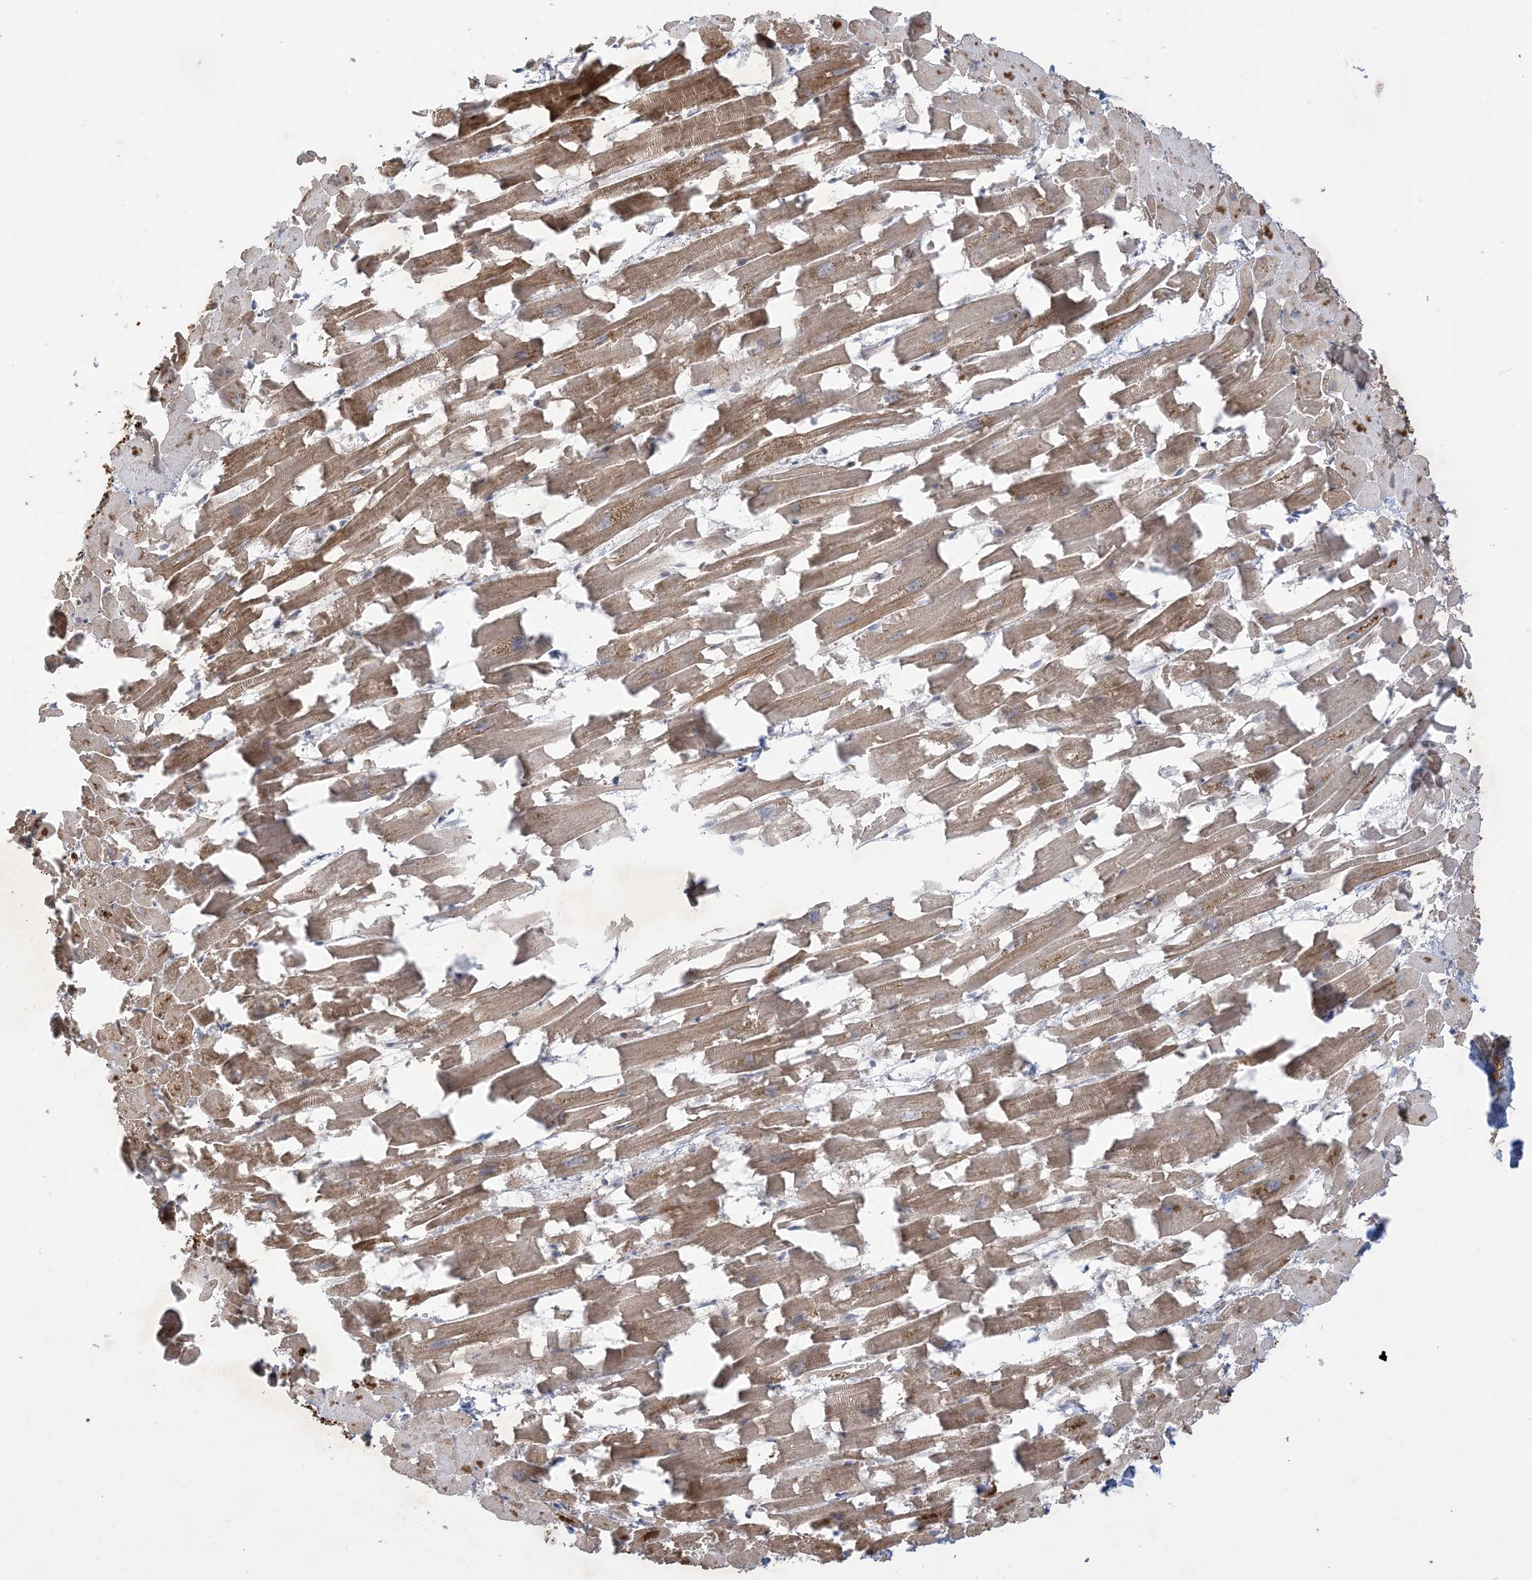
{"staining": {"intensity": "strong", "quantity": "25%-75%", "location": "cytoplasmic/membranous"}, "tissue": "heart muscle", "cell_type": "Cardiomyocytes", "image_type": "normal", "snomed": [{"axis": "morphology", "description": "Normal tissue, NOS"}, {"axis": "topography", "description": "Heart"}], "caption": "Approximately 25%-75% of cardiomyocytes in unremarkable heart muscle exhibit strong cytoplasmic/membranous protein expression as visualized by brown immunohistochemical staining.", "gene": "SOGA3", "patient": {"sex": "female", "age": 64}}